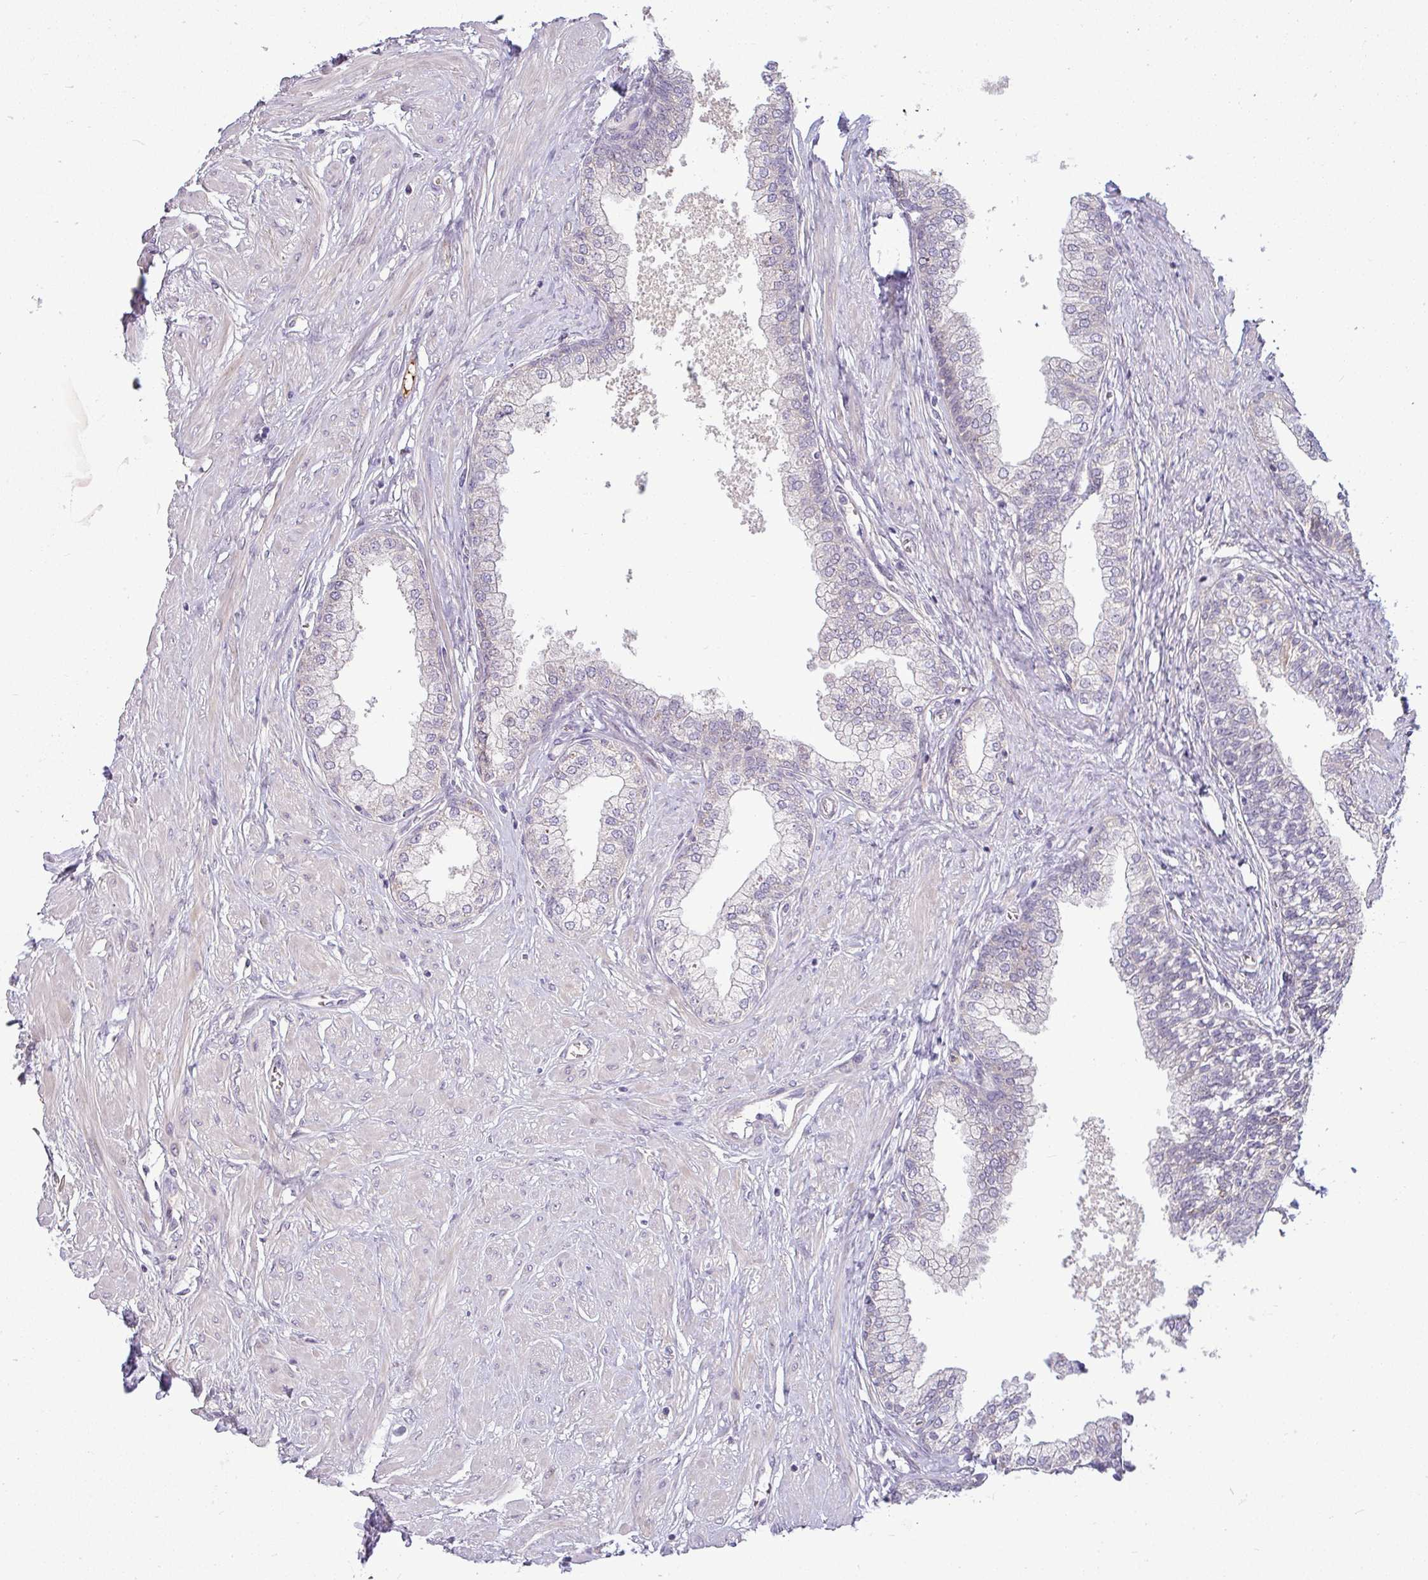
{"staining": {"intensity": "negative", "quantity": "none", "location": "none"}, "tissue": "prostate", "cell_type": "Glandular cells", "image_type": "normal", "snomed": [{"axis": "morphology", "description": "Normal tissue, NOS"}, {"axis": "topography", "description": "Prostate"}], "caption": "High power microscopy micrograph of an immunohistochemistry (IHC) image of benign prostate, revealing no significant staining in glandular cells.", "gene": "APOM", "patient": {"sex": "male", "age": 60}}